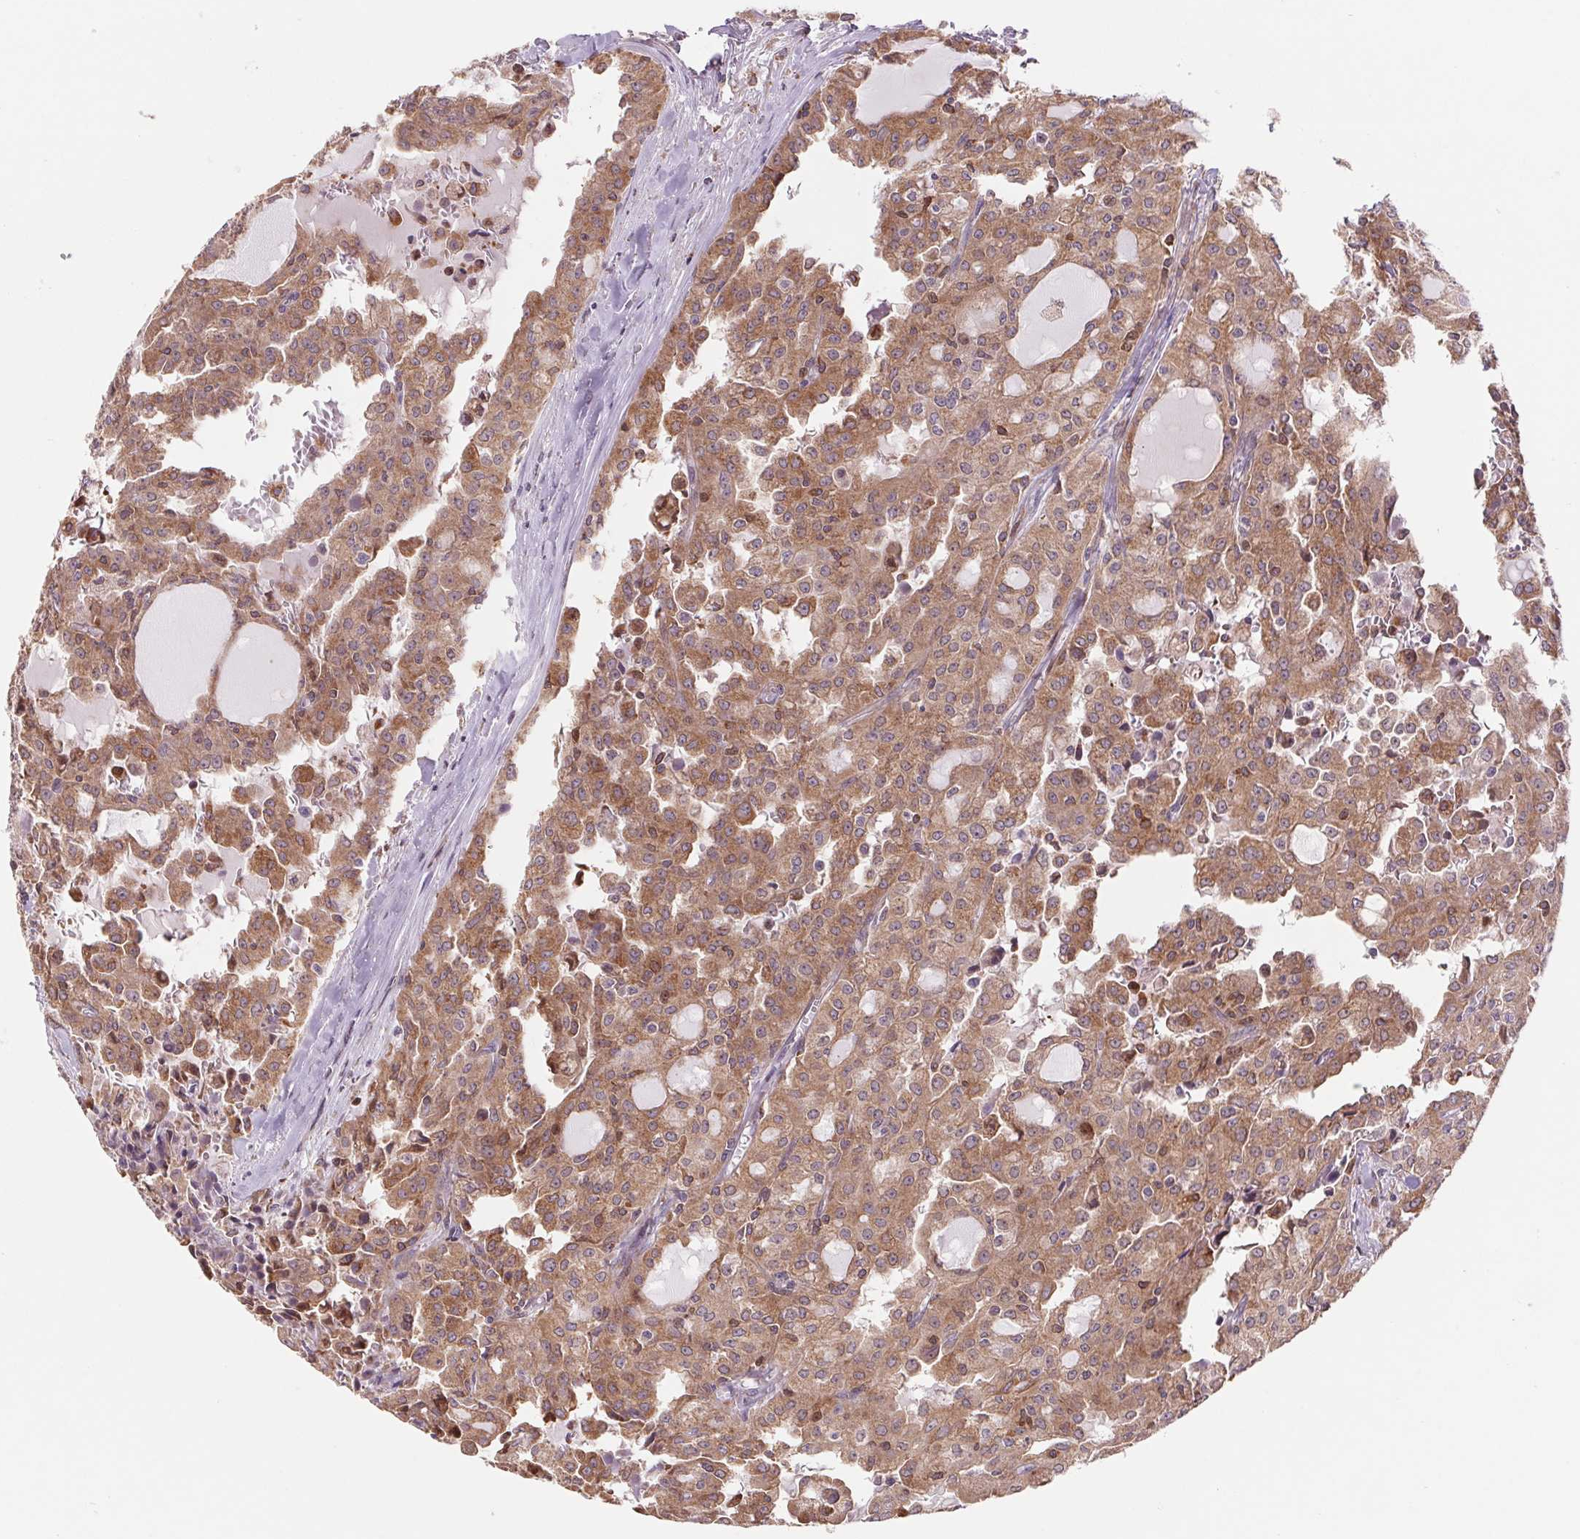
{"staining": {"intensity": "moderate", "quantity": ">75%", "location": "cytoplasmic/membranous"}, "tissue": "head and neck cancer", "cell_type": "Tumor cells", "image_type": "cancer", "snomed": [{"axis": "morphology", "description": "Adenocarcinoma, NOS"}, {"axis": "topography", "description": "Head-Neck"}], "caption": "The photomicrograph shows a brown stain indicating the presence of a protein in the cytoplasmic/membranous of tumor cells in adenocarcinoma (head and neck). (DAB = brown stain, brightfield microscopy at high magnification).", "gene": "KLHL20", "patient": {"sex": "male", "age": 64}}